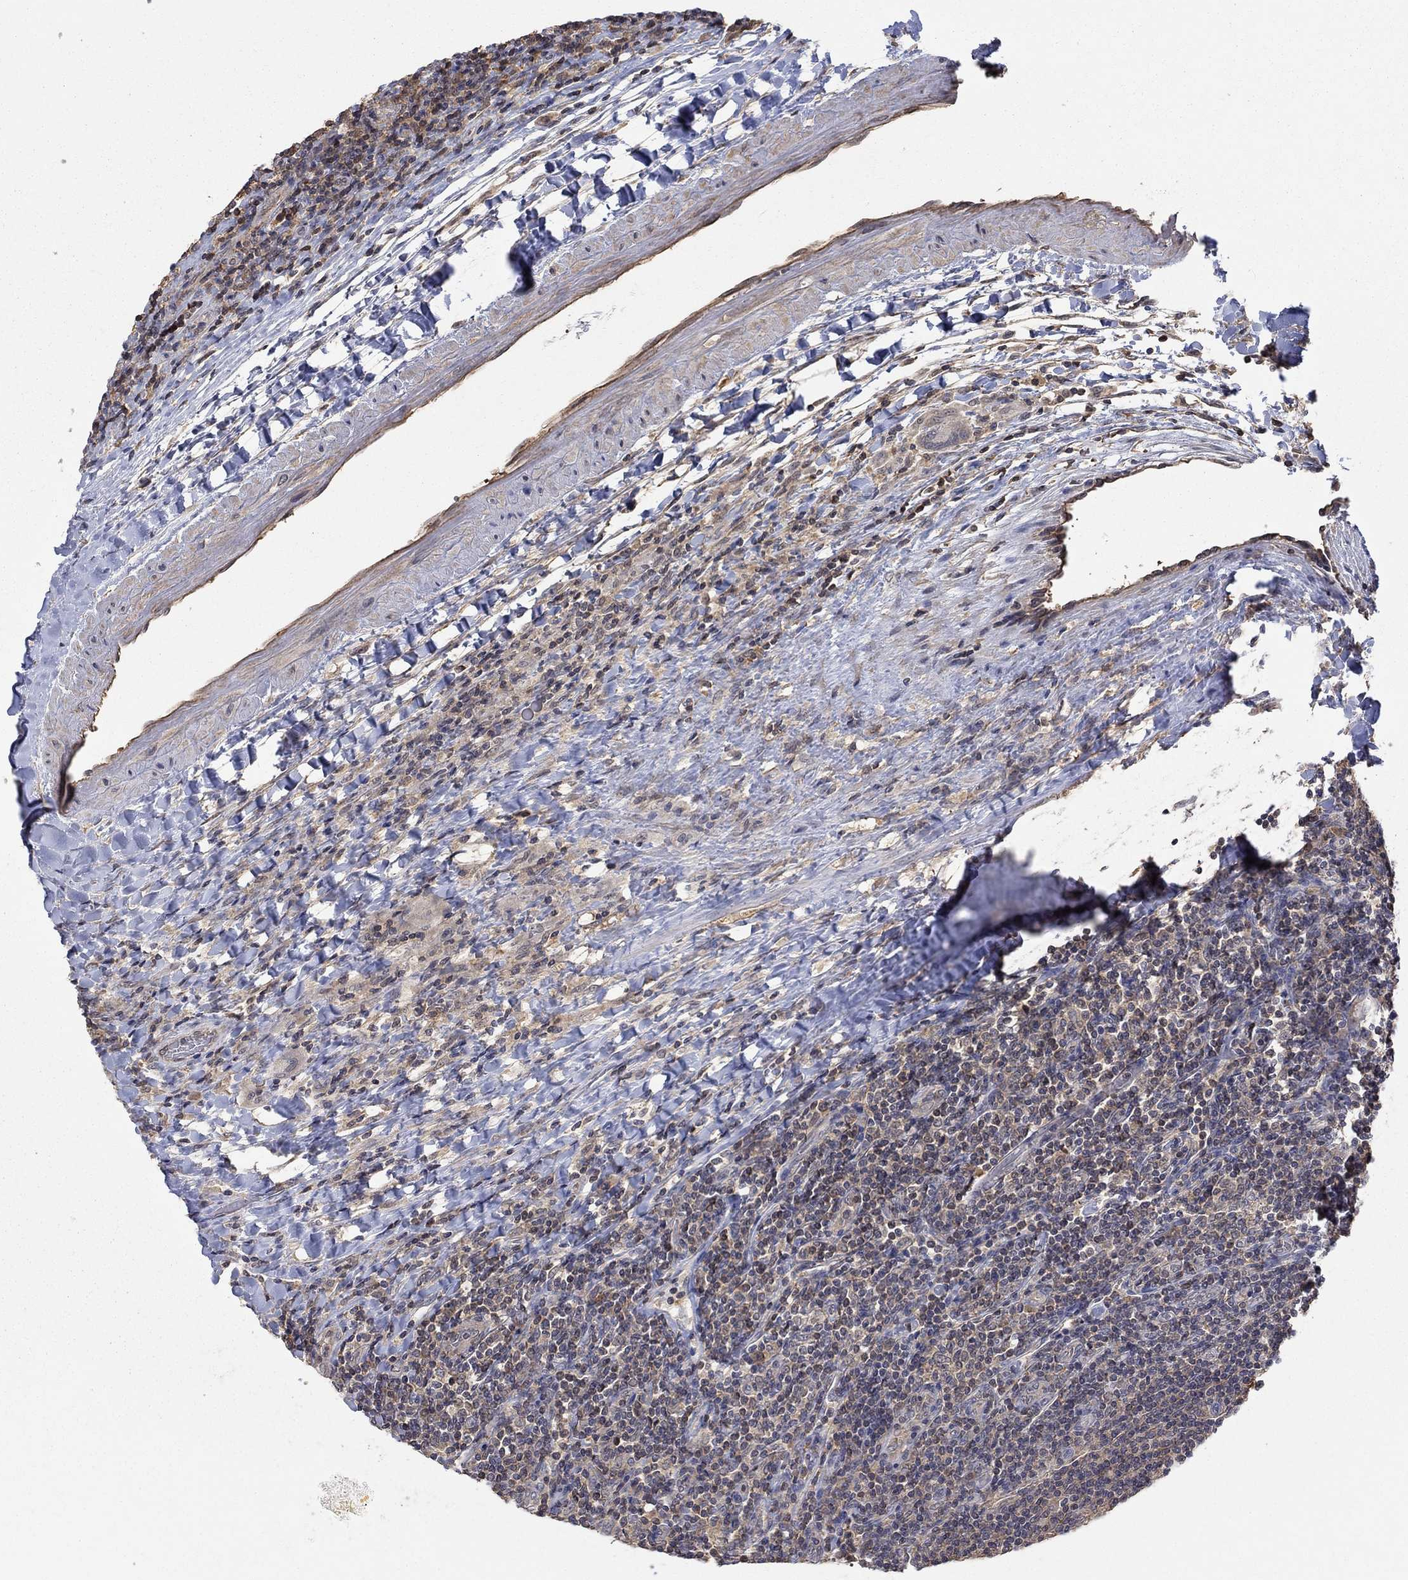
{"staining": {"intensity": "negative", "quantity": "none", "location": "none"}, "tissue": "lymphoma", "cell_type": "Tumor cells", "image_type": "cancer", "snomed": [{"axis": "morphology", "description": "Hodgkin's disease, NOS"}, {"axis": "topography", "description": "Lymph node"}], "caption": "Immunohistochemical staining of human Hodgkin's disease displays no significant expression in tumor cells. (Stains: DAB immunohistochemistry with hematoxylin counter stain, Microscopy: brightfield microscopy at high magnification).", "gene": "RNF114", "patient": {"sex": "male", "age": 40}}